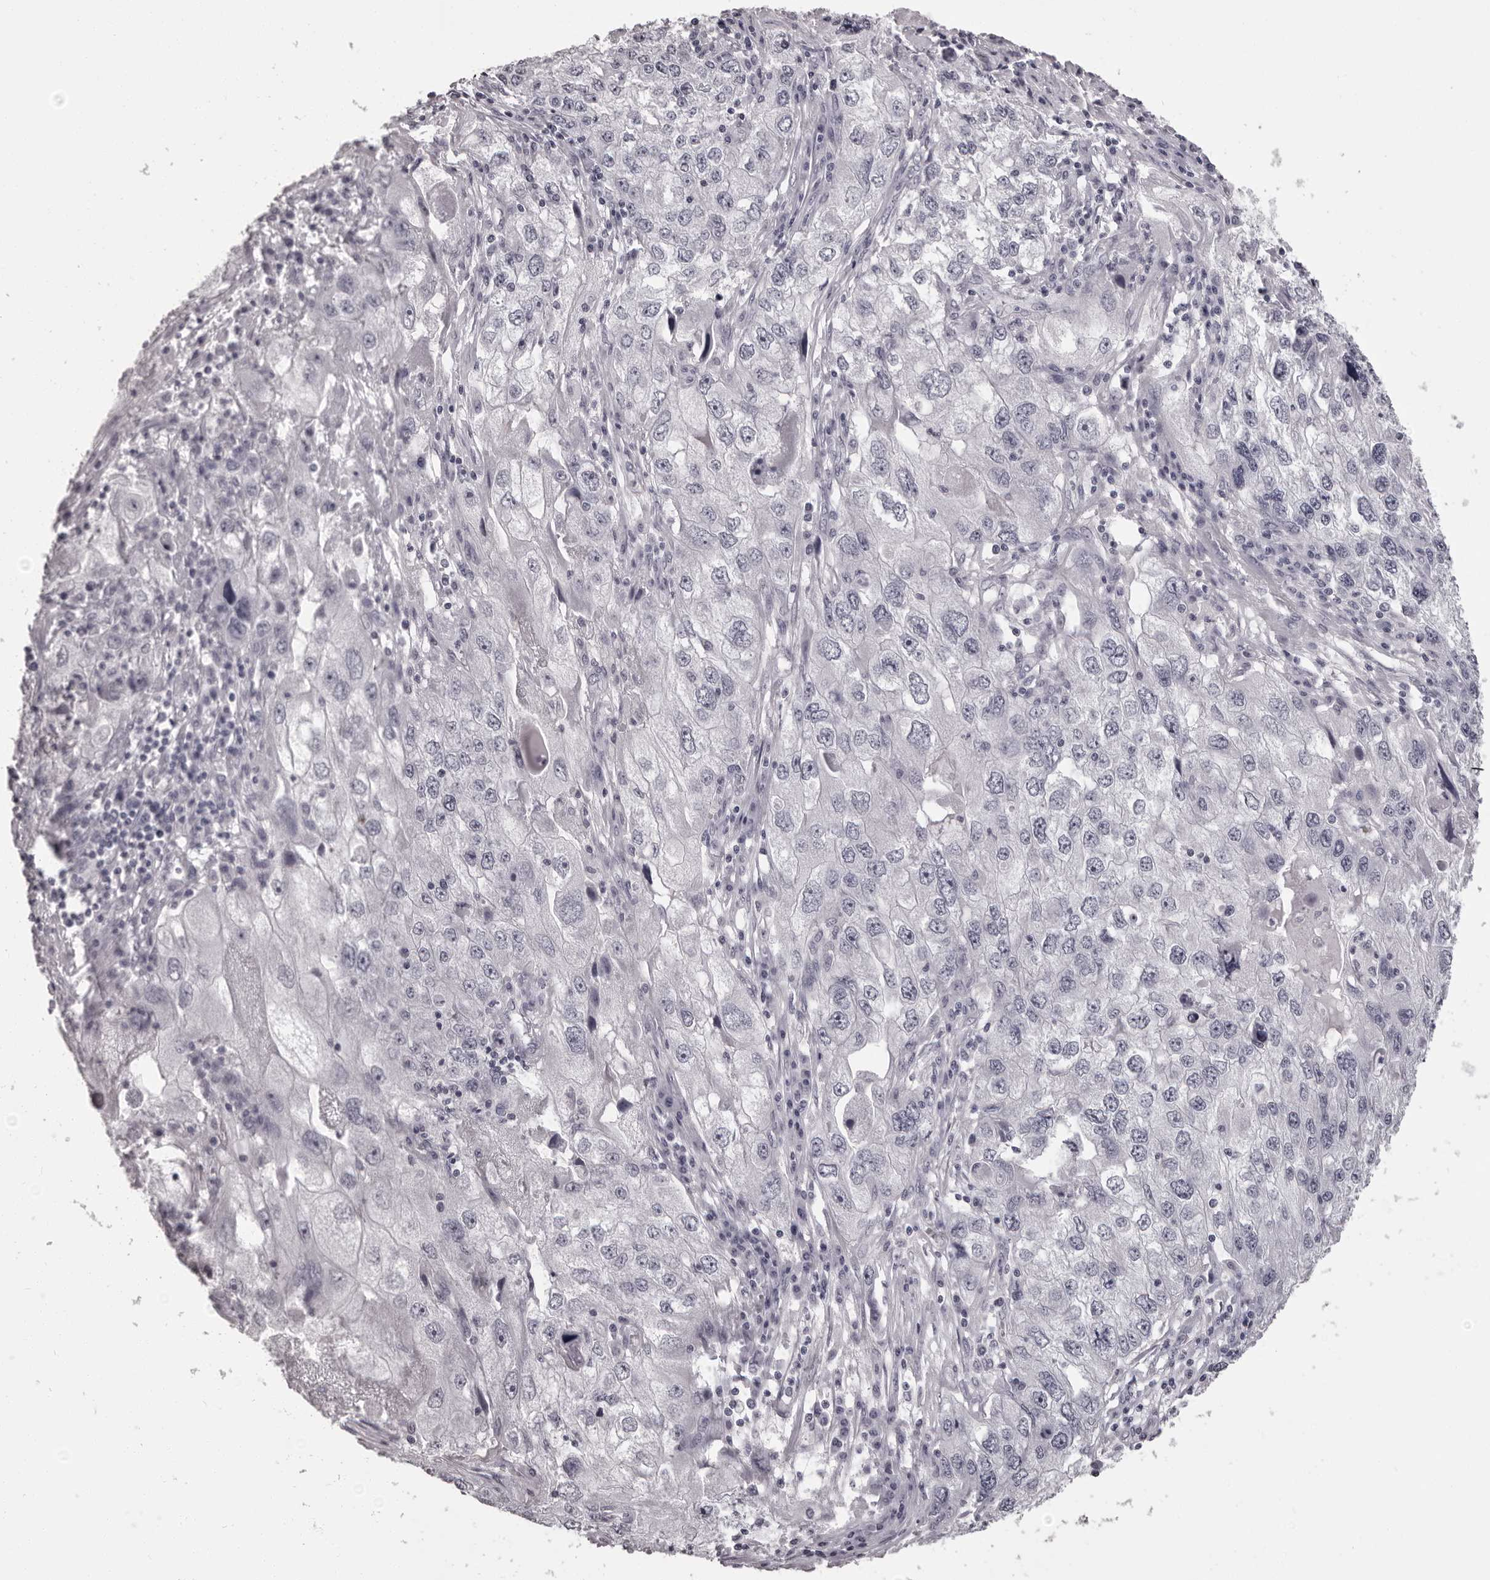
{"staining": {"intensity": "negative", "quantity": "none", "location": "none"}, "tissue": "endometrial cancer", "cell_type": "Tumor cells", "image_type": "cancer", "snomed": [{"axis": "morphology", "description": "Adenocarcinoma, NOS"}, {"axis": "topography", "description": "Endometrium"}], "caption": "Tumor cells are negative for protein expression in human endometrial cancer (adenocarcinoma).", "gene": "C8orf74", "patient": {"sex": "female", "age": 49}}